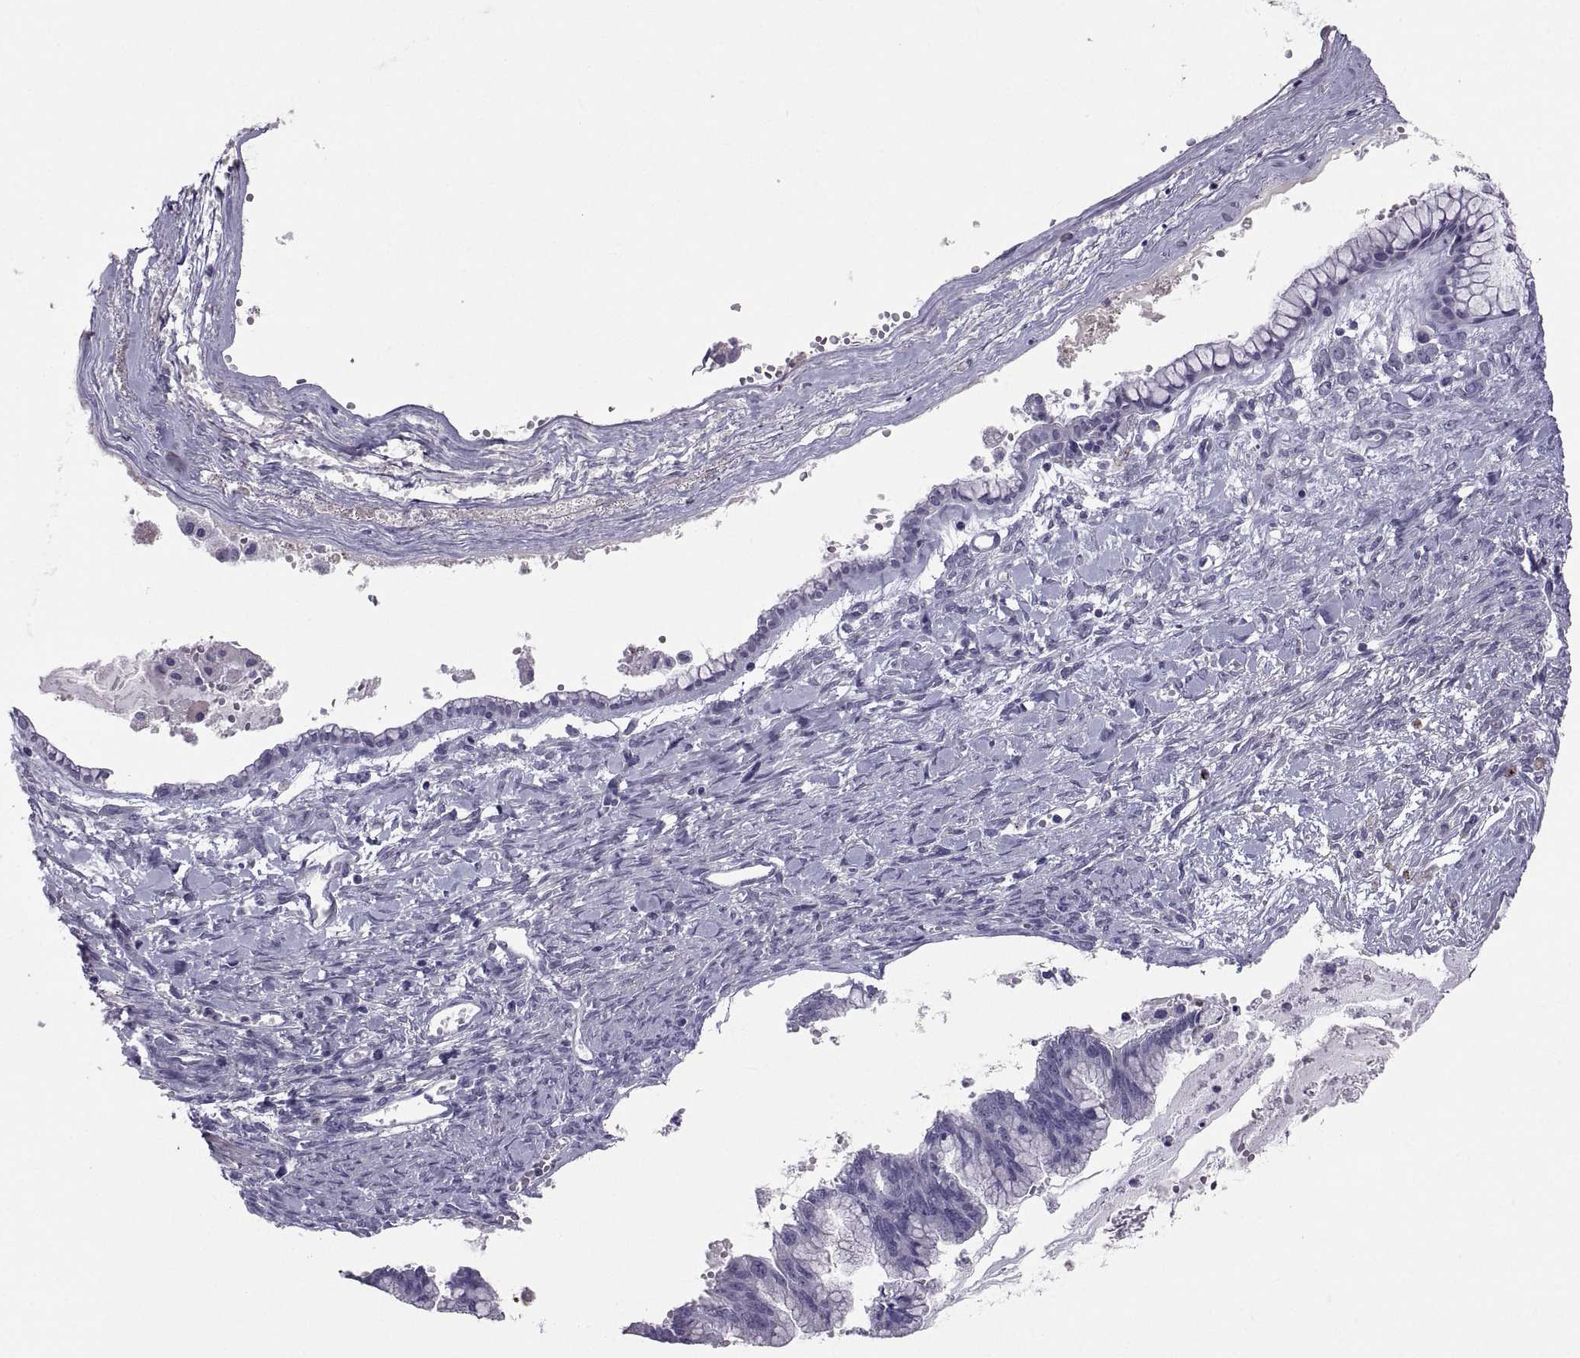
{"staining": {"intensity": "negative", "quantity": "none", "location": "none"}, "tissue": "ovarian cancer", "cell_type": "Tumor cells", "image_type": "cancer", "snomed": [{"axis": "morphology", "description": "Cystadenocarcinoma, mucinous, NOS"}, {"axis": "topography", "description": "Ovary"}], "caption": "Immunohistochemistry (IHC) micrograph of neoplastic tissue: ovarian cancer stained with DAB (3,3'-diaminobenzidine) demonstrates no significant protein positivity in tumor cells. (DAB (3,3'-diaminobenzidine) immunohistochemistry (IHC) visualized using brightfield microscopy, high magnification).", "gene": "IGSF1", "patient": {"sex": "female", "age": 67}}